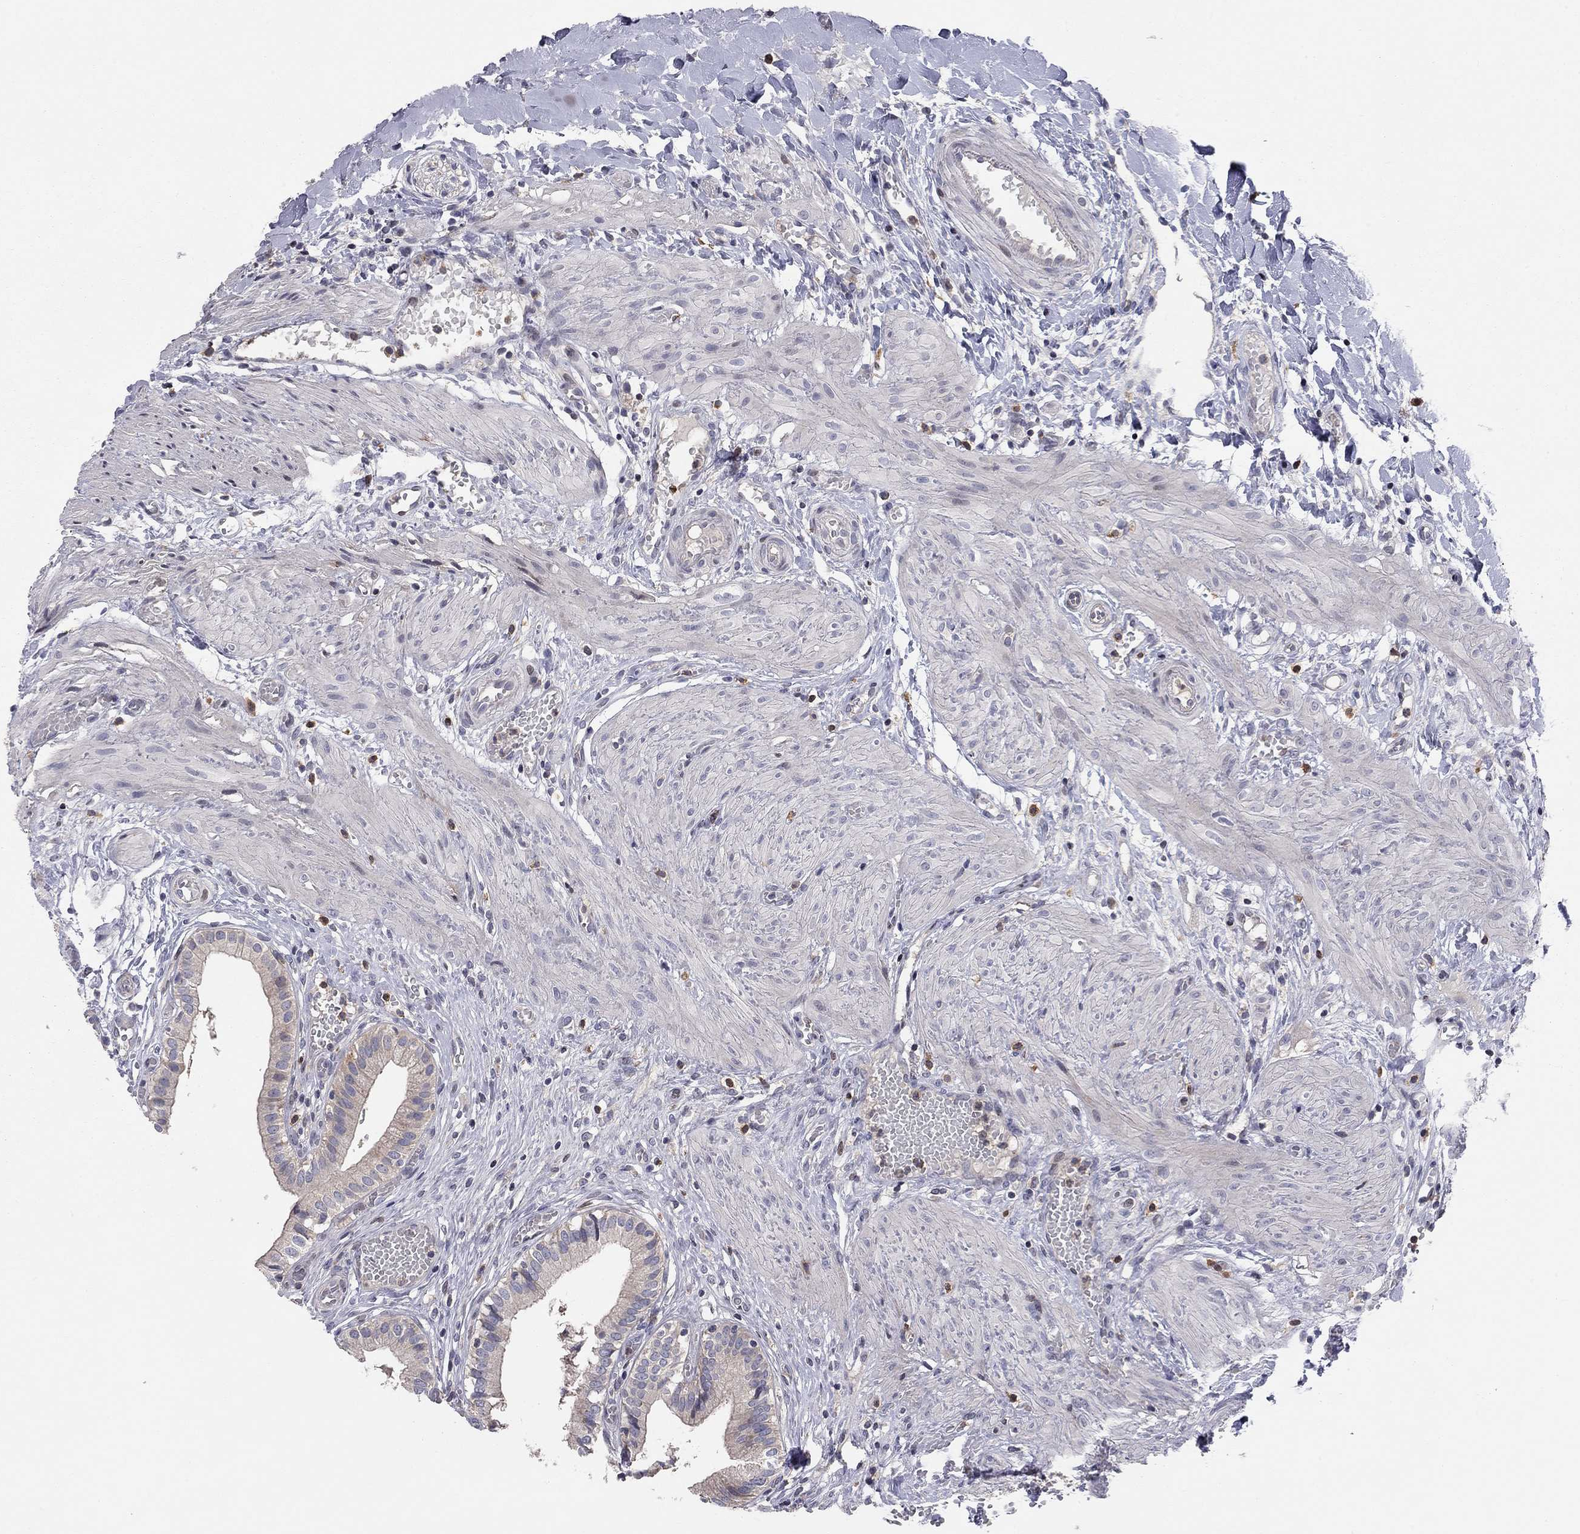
{"staining": {"intensity": "strong", "quantity": "<25%", "location": "cytoplasmic/membranous"}, "tissue": "gallbladder", "cell_type": "Glandular cells", "image_type": "normal", "snomed": [{"axis": "morphology", "description": "Normal tissue, NOS"}, {"axis": "topography", "description": "Gallbladder"}], "caption": "IHC image of benign gallbladder: gallbladder stained using immunohistochemistry displays medium levels of strong protein expression localized specifically in the cytoplasmic/membranous of glandular cells, appearing as a cytoplasmic/membranous brown color.", "gene": "ERN2", "patient": {"sex": "female", "age": 24}}